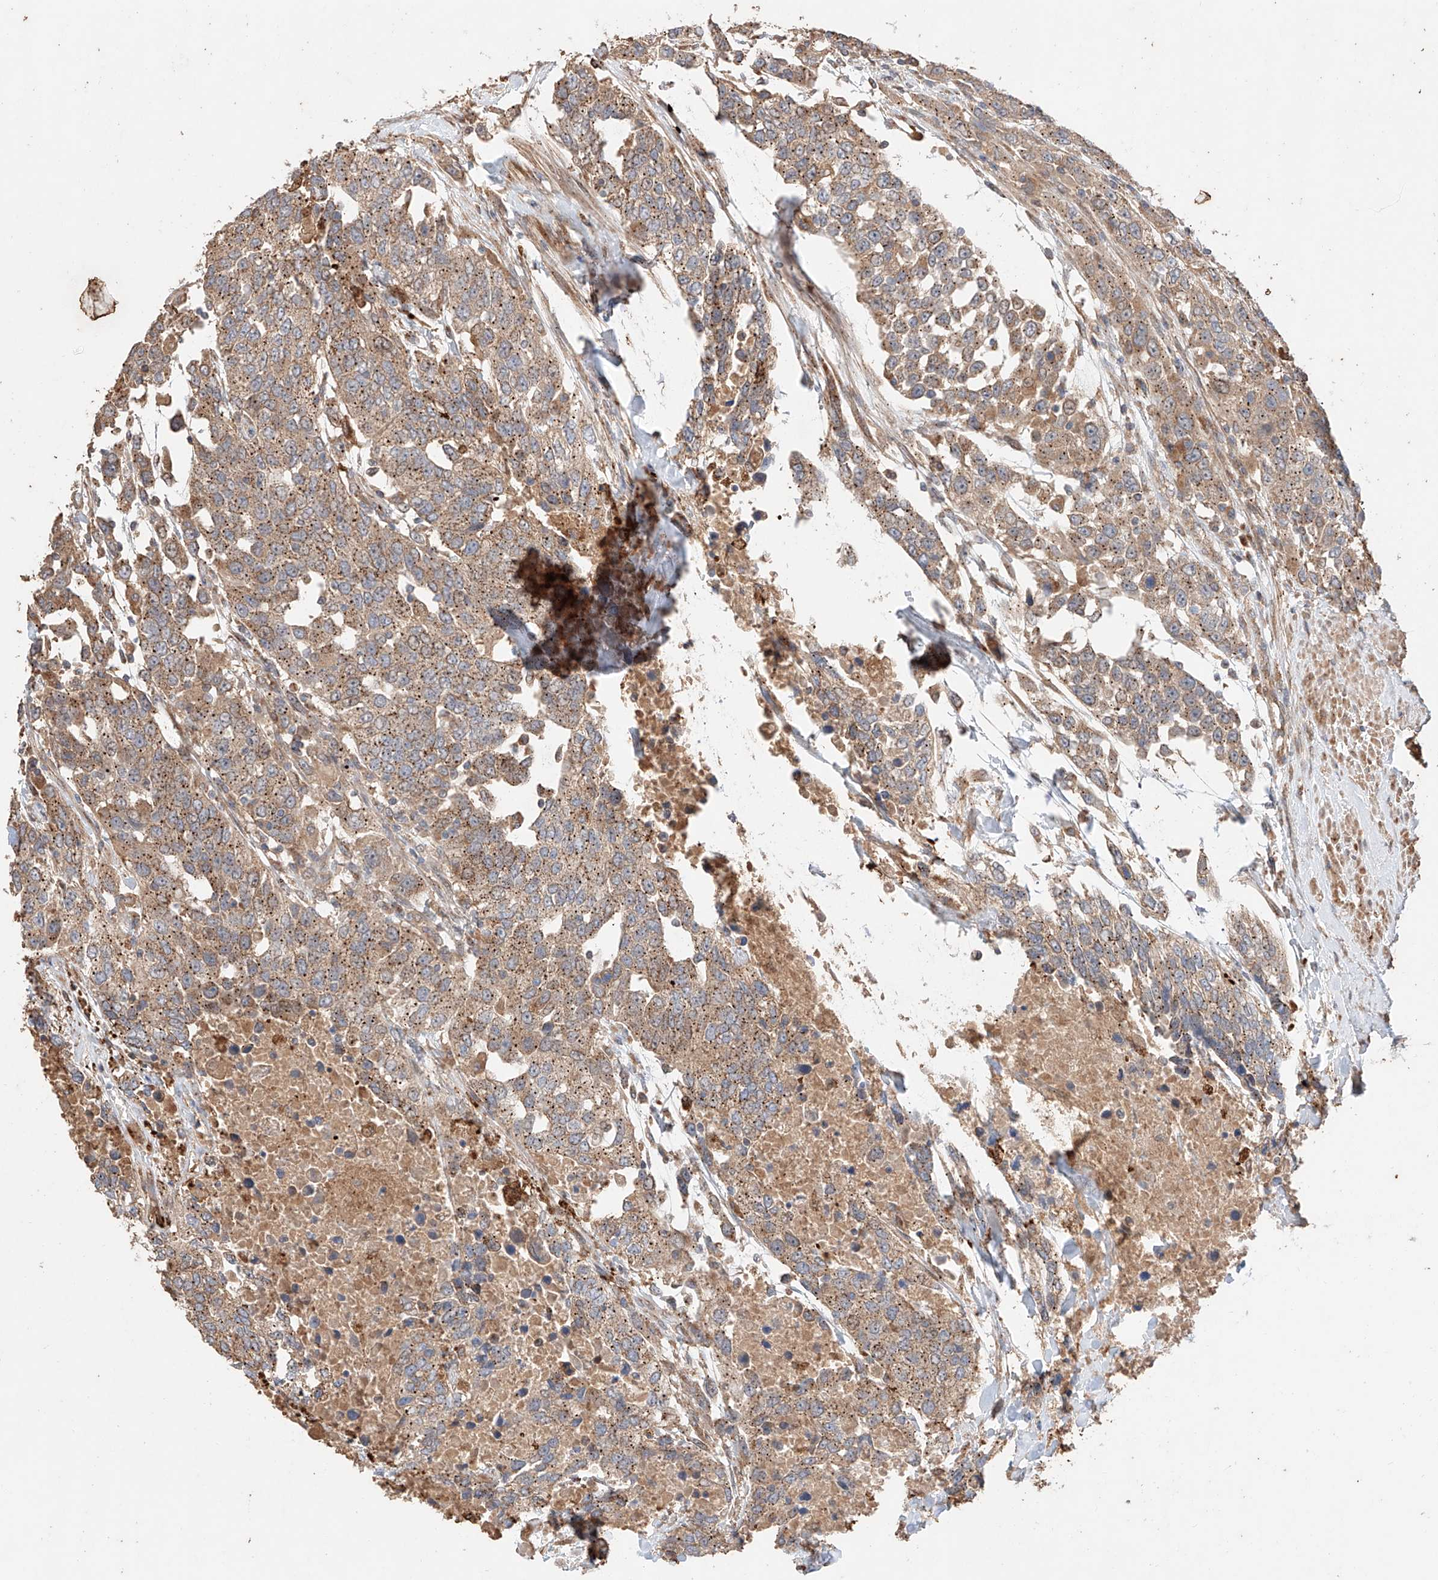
{"staining": {"intensity": "moderate", "quantity": ">75%", "location": "cytoplasmic/membranous"}, "tissue": "urothelial cancer", "cell_type": "Tumor cells", "image_type": "cancer", "snomed": [{"axis": "morphology", "description": "Urothelial carcinoma, High grade"}, {"axis": "topography", "description": "Urinary bladder"}], "caption": "A brown stain shows moderate cytoplasmic/membranous positivity of a protein in human high-grade urothelial carcinoma tumor cells.", "gene": "MOSPD1", "patient": {"sex": "female", "age": 80}}